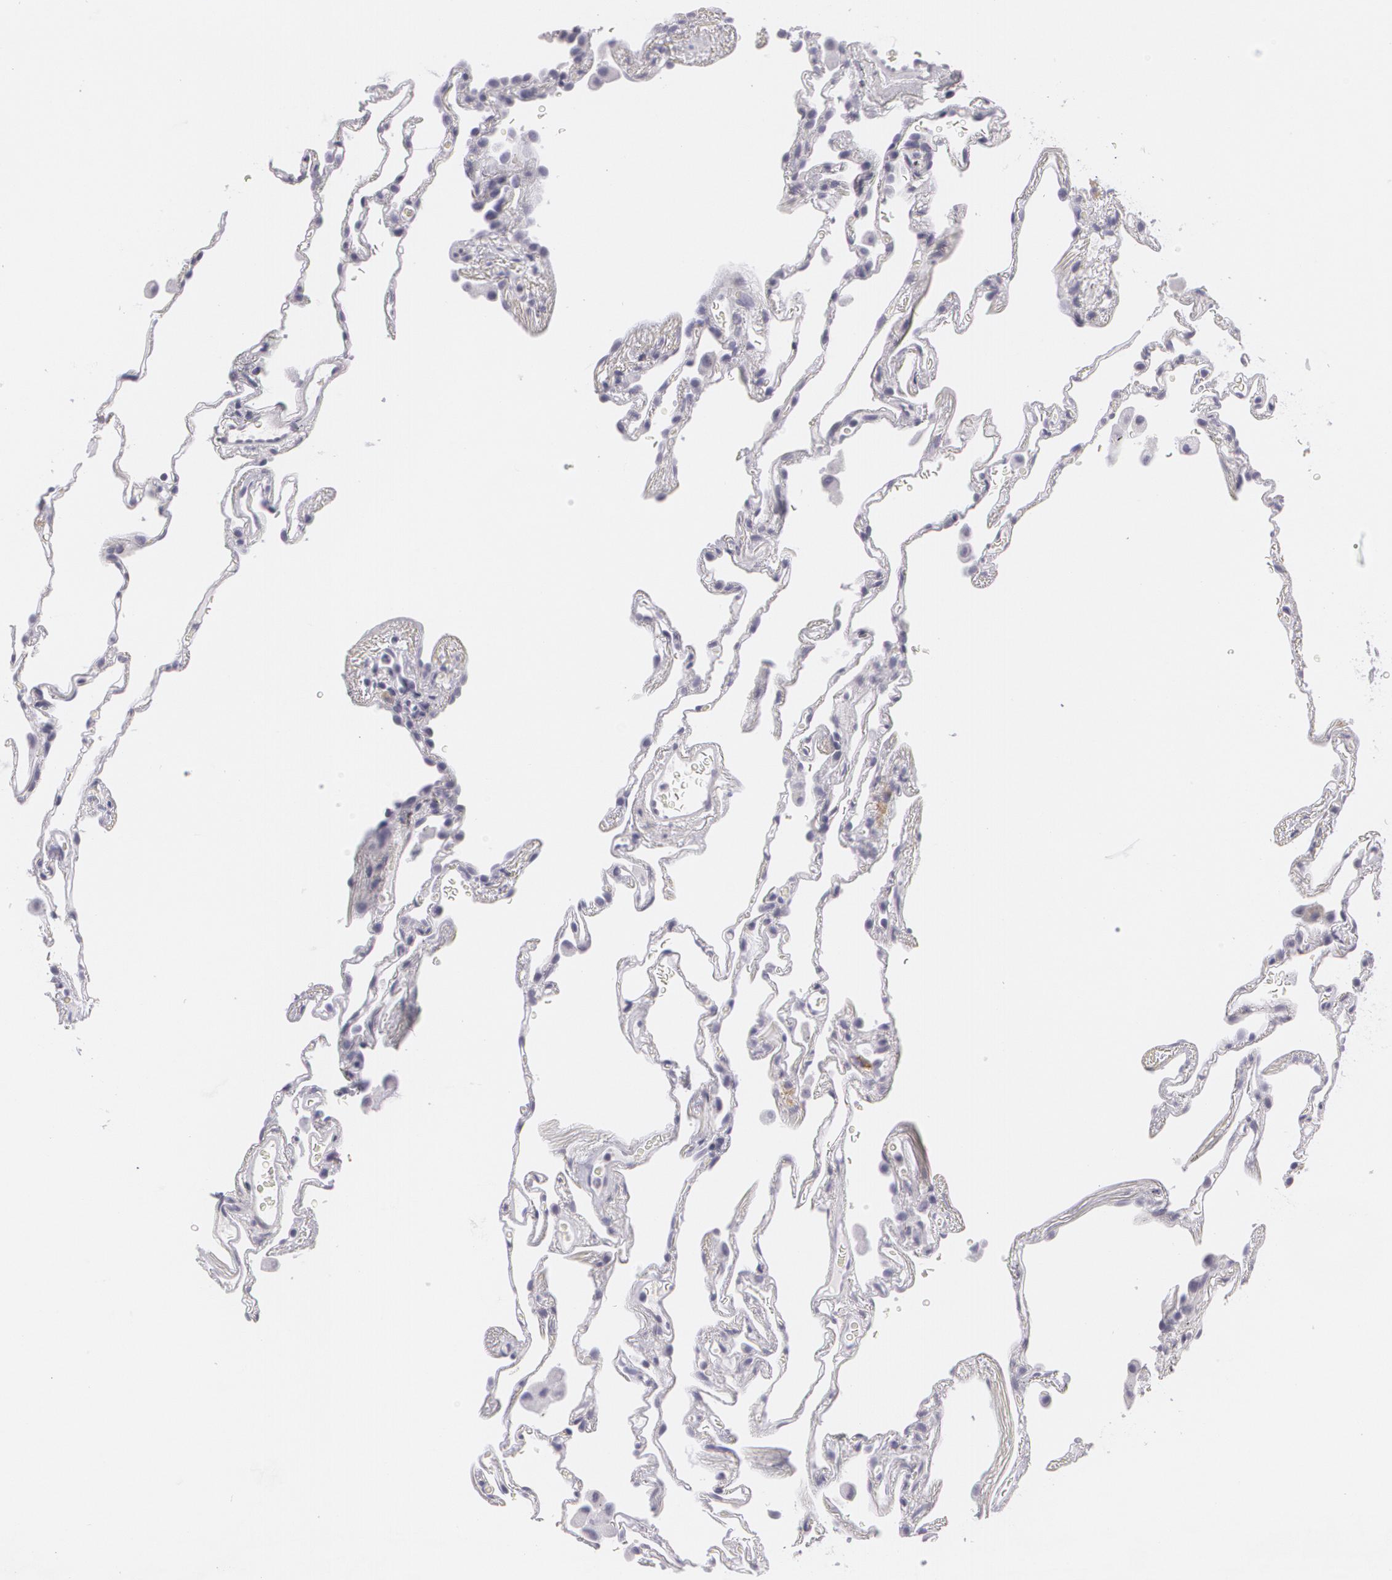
{"staining": {"intensity": "negative", "quantity": "none", "location": "none"}, "tissue": "lung", "cell_type": "Alveolar cells", "image_type": "normal", "snomed": [{"axis": "morphology", "description": "Normal tissue, NOS"}, {"axis": "morphology", "description": "Inflammation, NOS"}, {"axis": "topography", "description": "Lung"}], "caption": "This photomicrograph is of unremarkable lung stained with immunohistochemistry to label a protein in brown with the nuclei are counter-stained blue. There is no expression in alveolar cells. (DAB (3,3'-diaminobenzidine) immunohistochemistry (IHC) with hematoxylin counter stain).", "gene": "MAP2", "patient": {"sex": "male", "age": 69}}